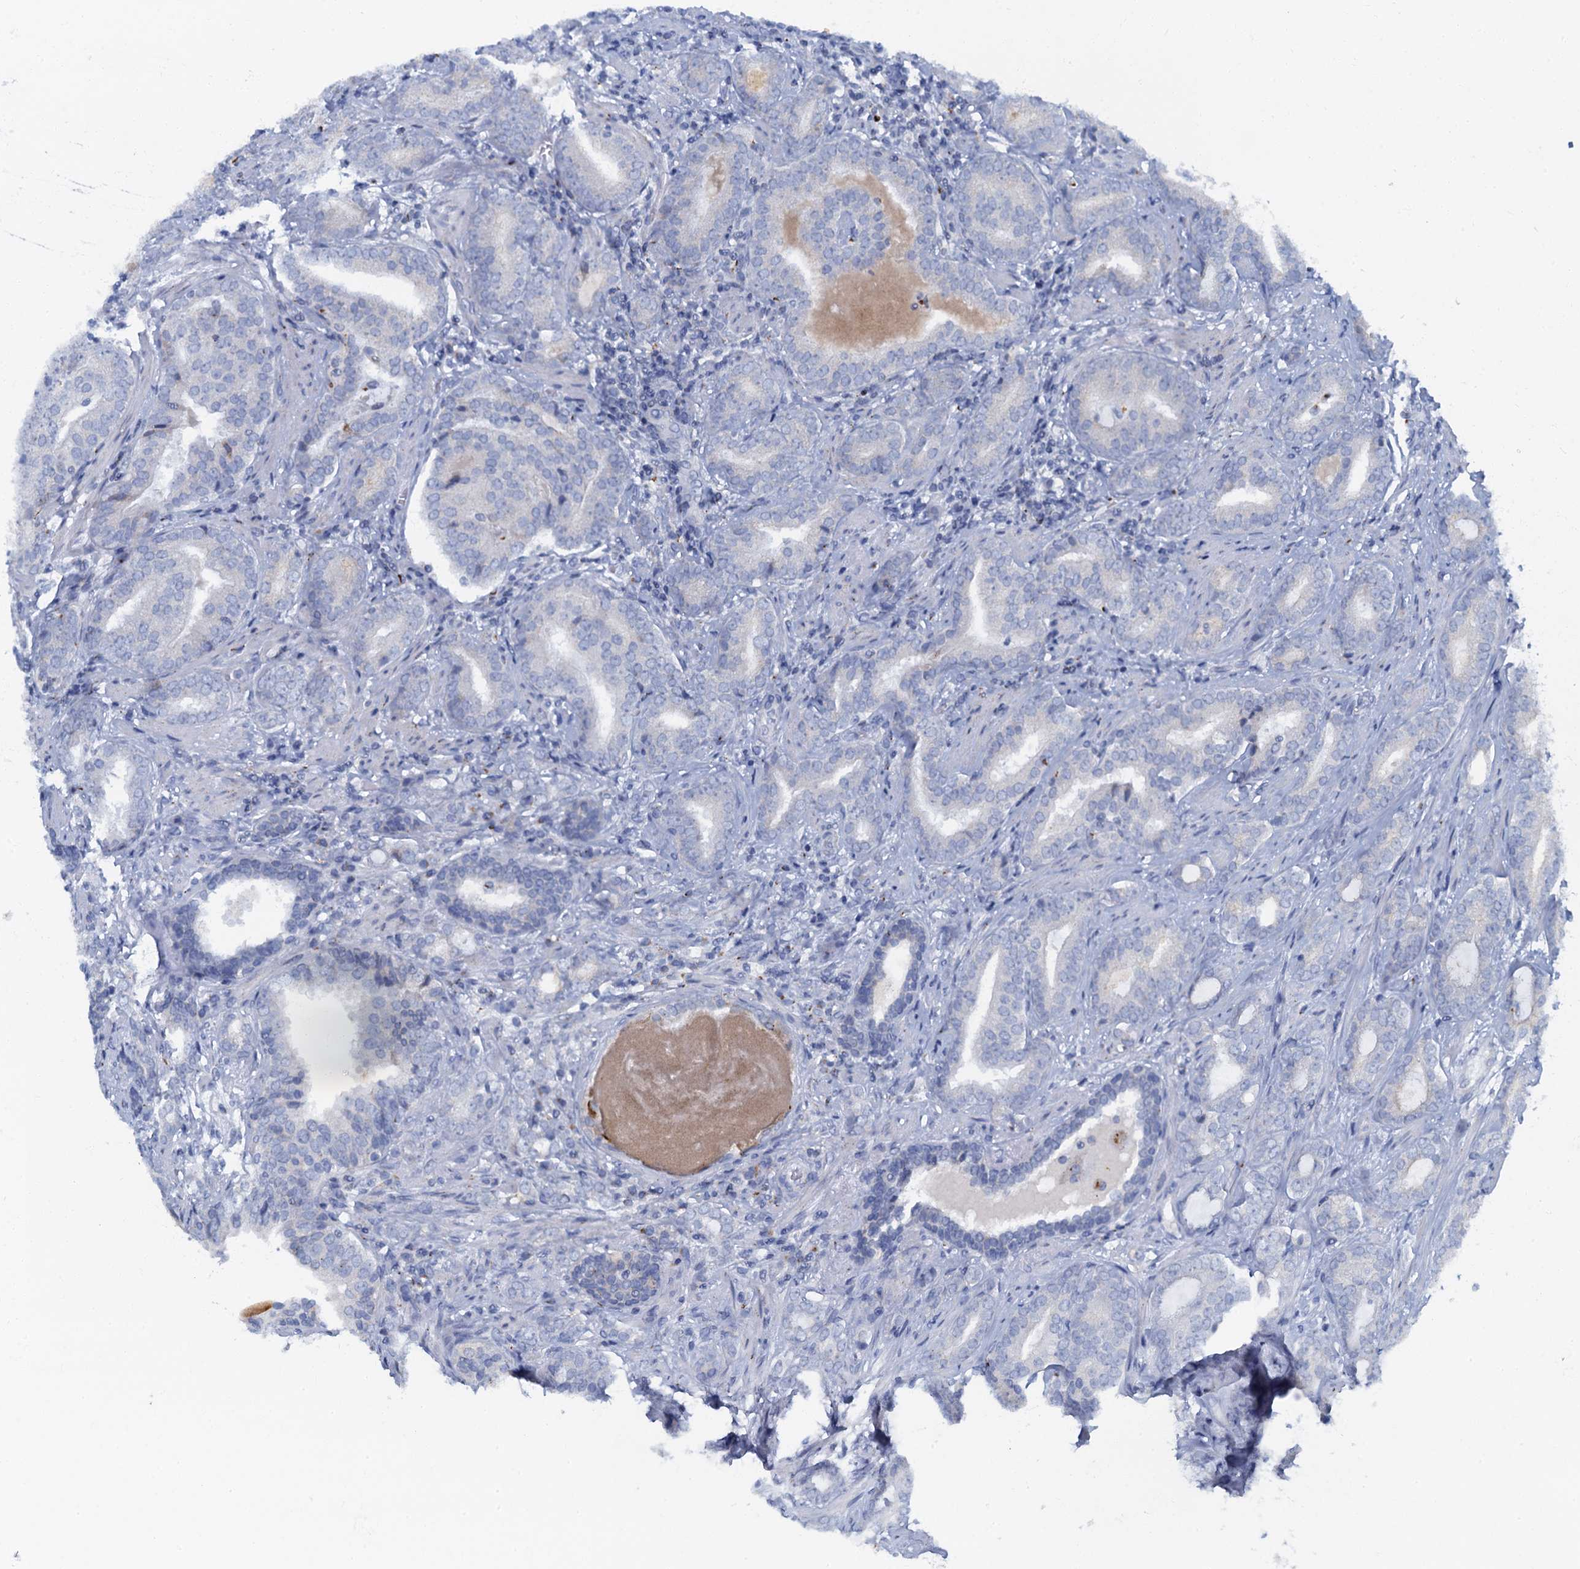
{"staining": {"intensity": "negative", "quantity": "none", "location": "none"}, "tissue": "prostate cancer", "cell_type": "Tumor cells", "image_type": "cancer", "snomed": [{"axis": "morphology", "description": "Adenocarcinoma, High grade"}, {"axis": "topography", "description": "Prostate"}], "caption": "DAB (3,3'-diaminobenzidine) immunohistochemical staining of prostate cancer reveals no significant expression in tumor cells.", "gene": "LYPD3", "patient": {"sex": "male", "age": 63}}